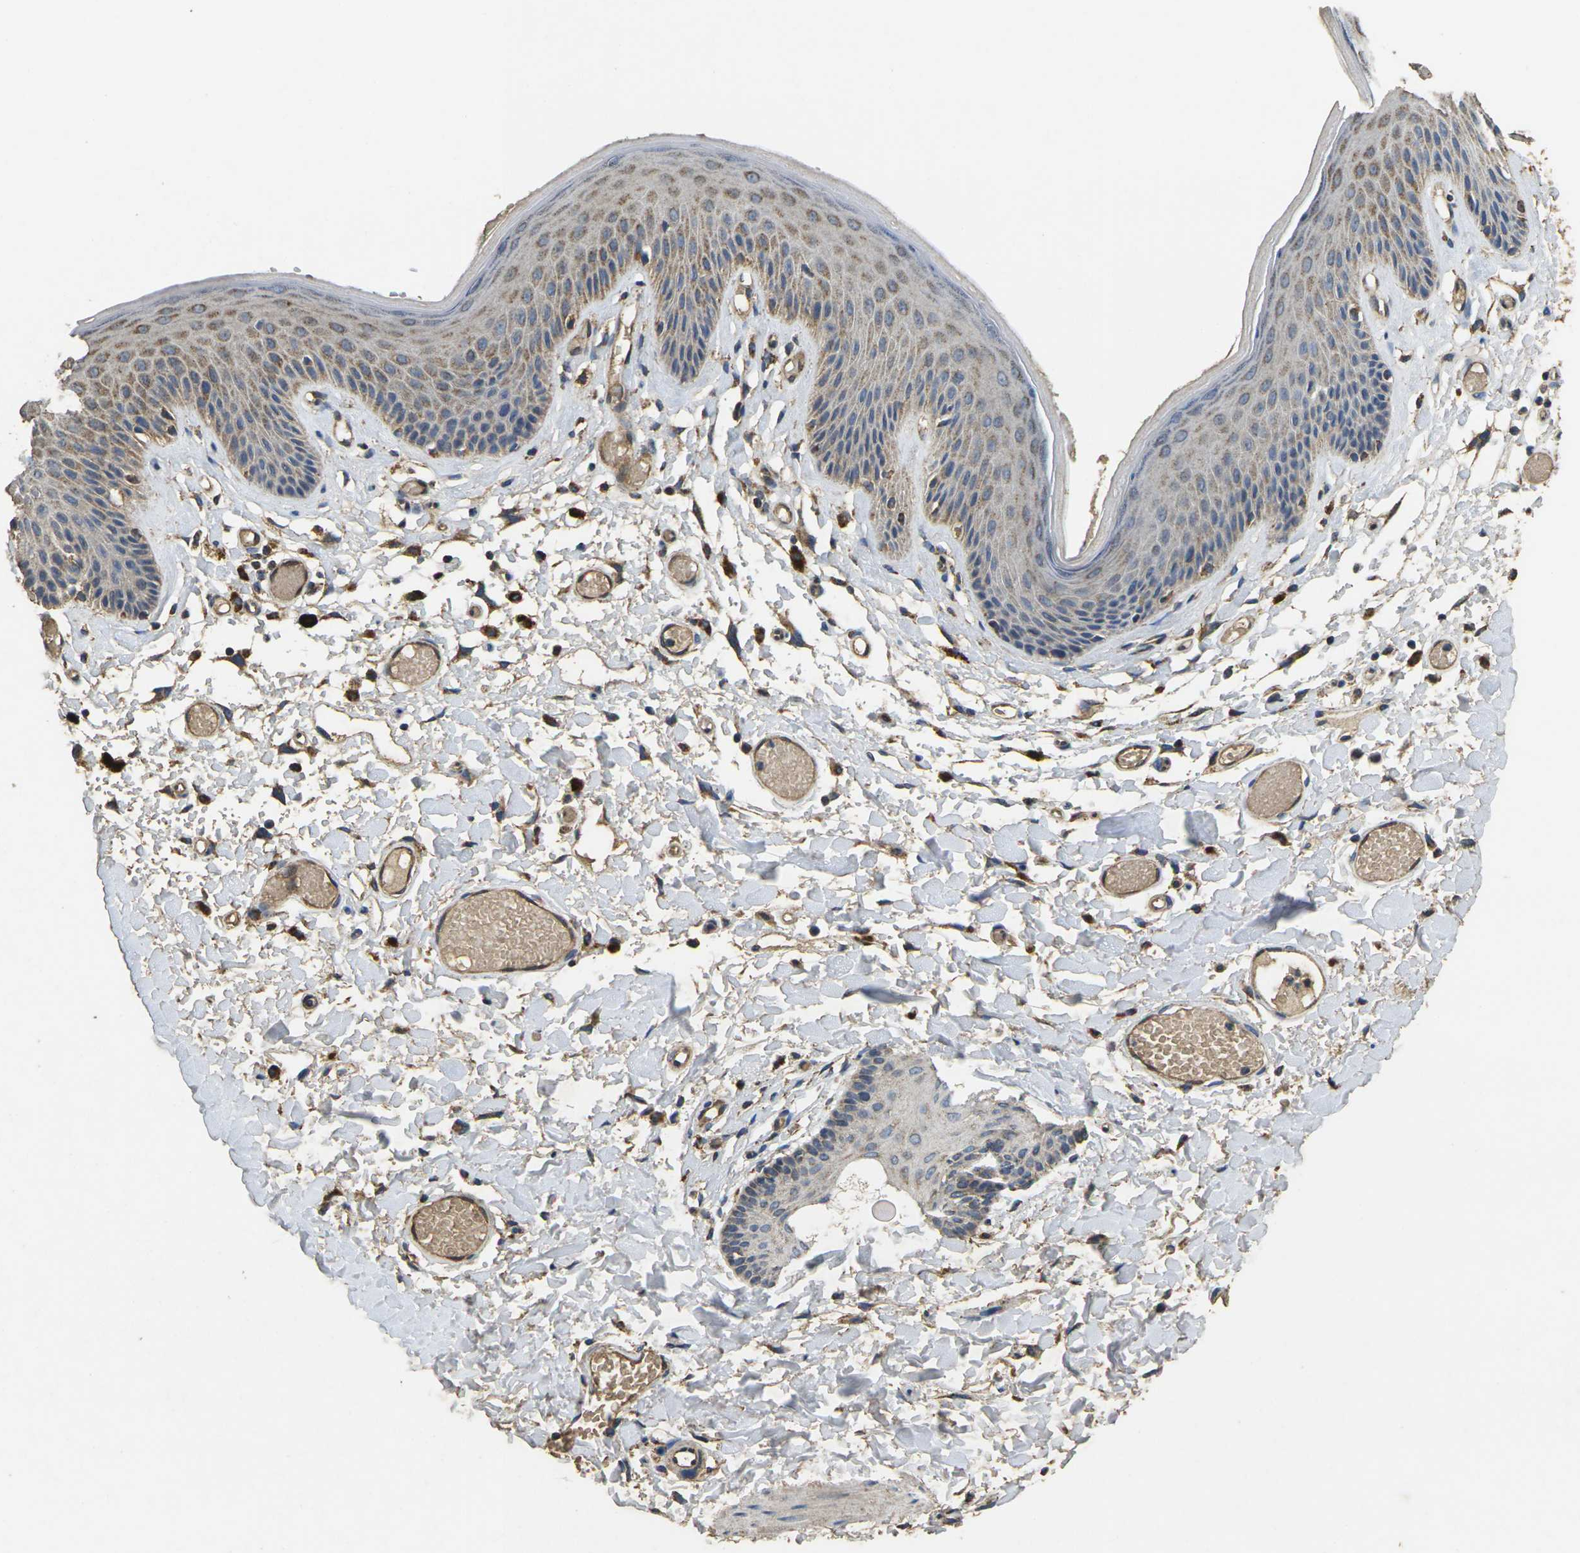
{"staining": {"intensity": "moderate", "quantity": "25%-75%", "location": "cytoplasmic/membranous"}, "tissue": "skin", "cell_type": "Epidermal cells", "image_type": "normal", "snomed": [{"axis": "morphology", "description": "Normal tissue, NOS"}, {"axis": "topography", "description": "Vulva"}], "caption": "This micrograph exhibits immunohistochemistry staining of benign human skin, with medium moderate cytoplasmic/membranous positivity in approximately 25%-75% of epidermal cells.", "gene": "MAPK11", "patient": {"sex": "female", "age": 73}}